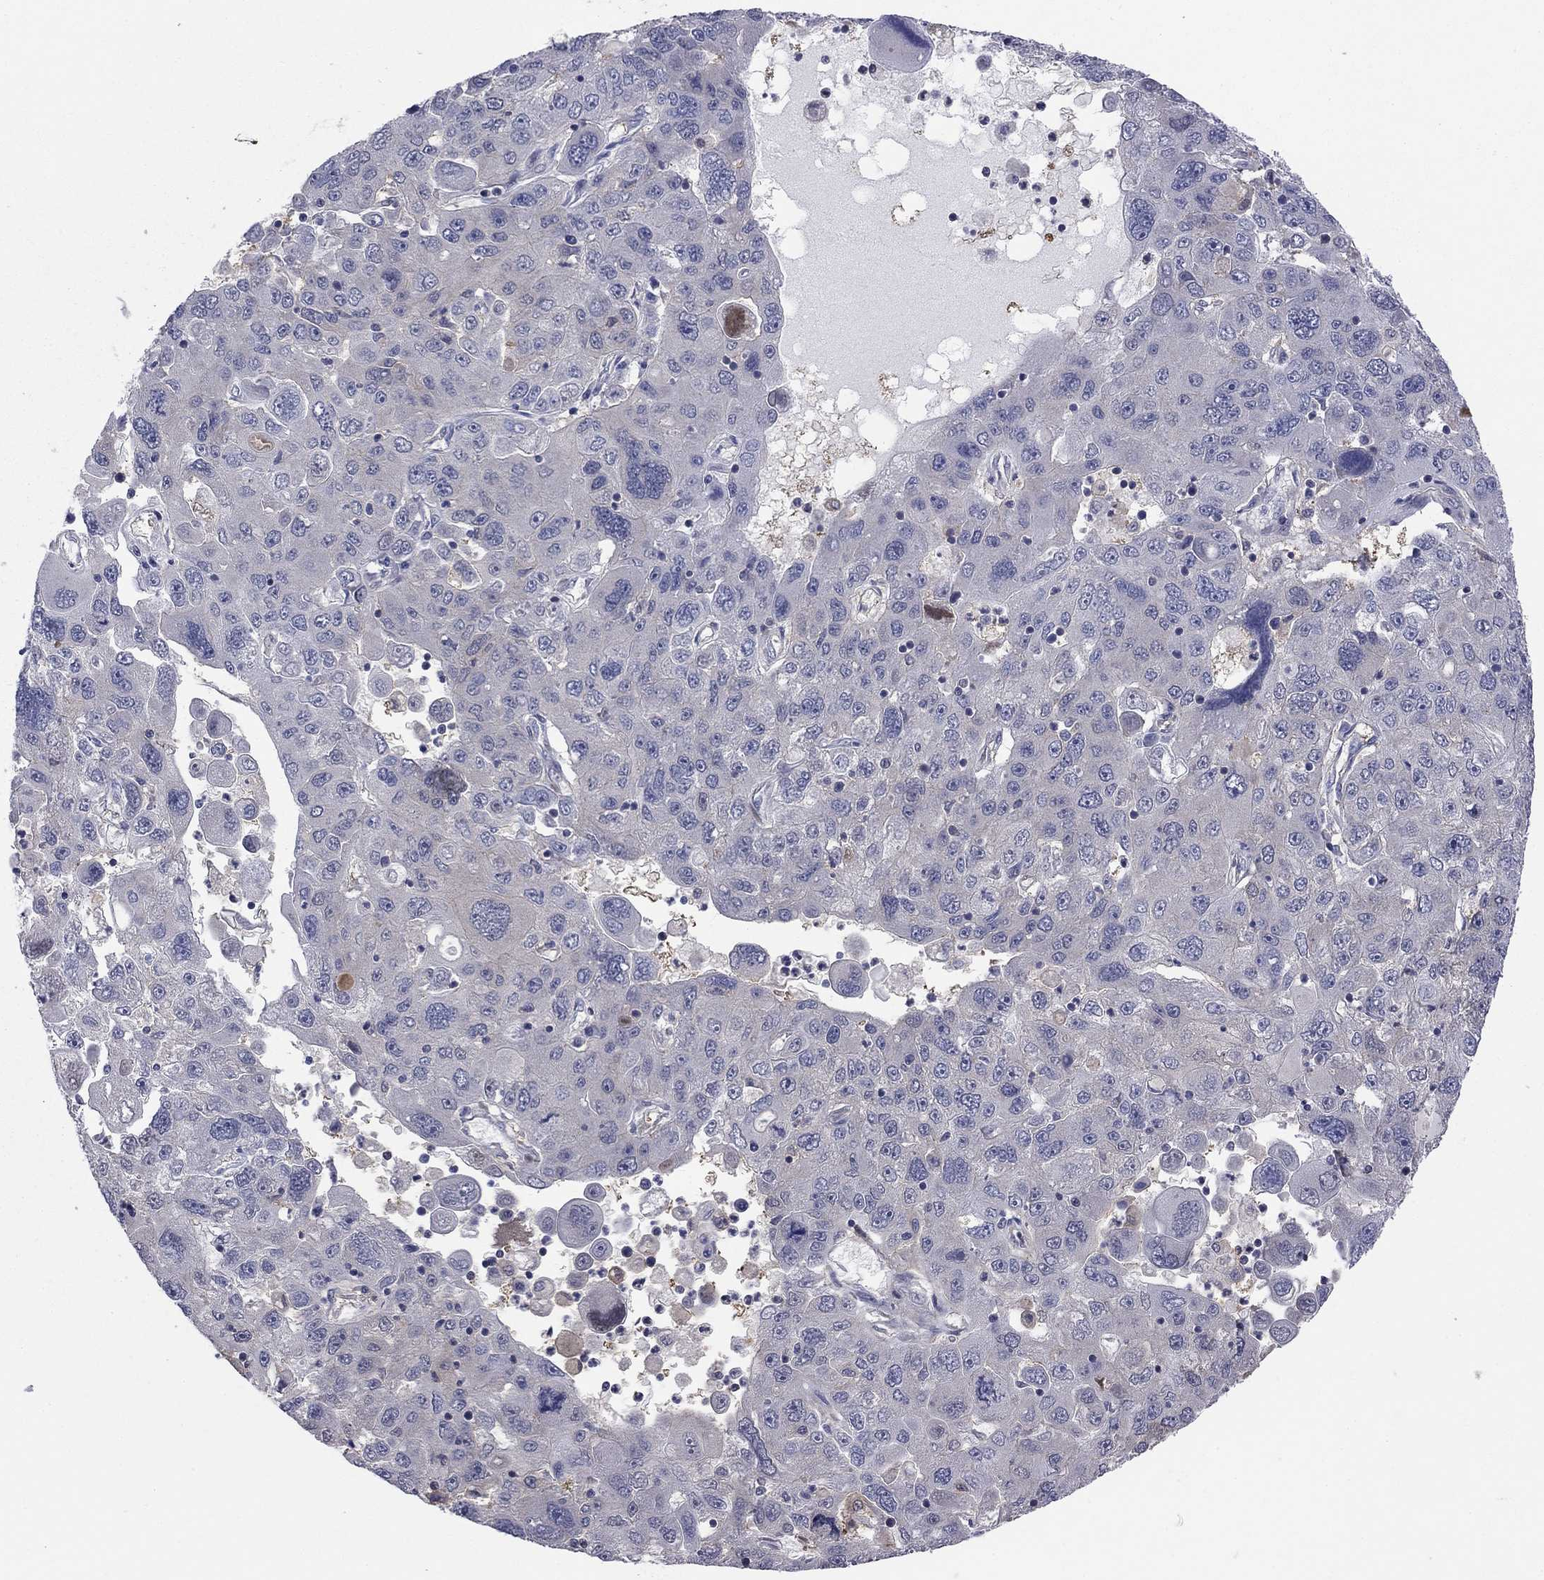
{"staining": {"intensity": "negative", "quantity": "none", "location": "none"}, "tissue": "stomach cancer", "cell_type": "Tumor cells", "image_type": "cancer", "snomed": [{"axis": "morphology", "description": "Adenocarcinoma, NOS"}, {"axis": "topography", "description": "Stomach"}], "caption": "Tumor cells show no significant staining in adenocarcinoma (stomach).", "gene": "PDZD2", "patient": {"sex": "male", "age": 56}}